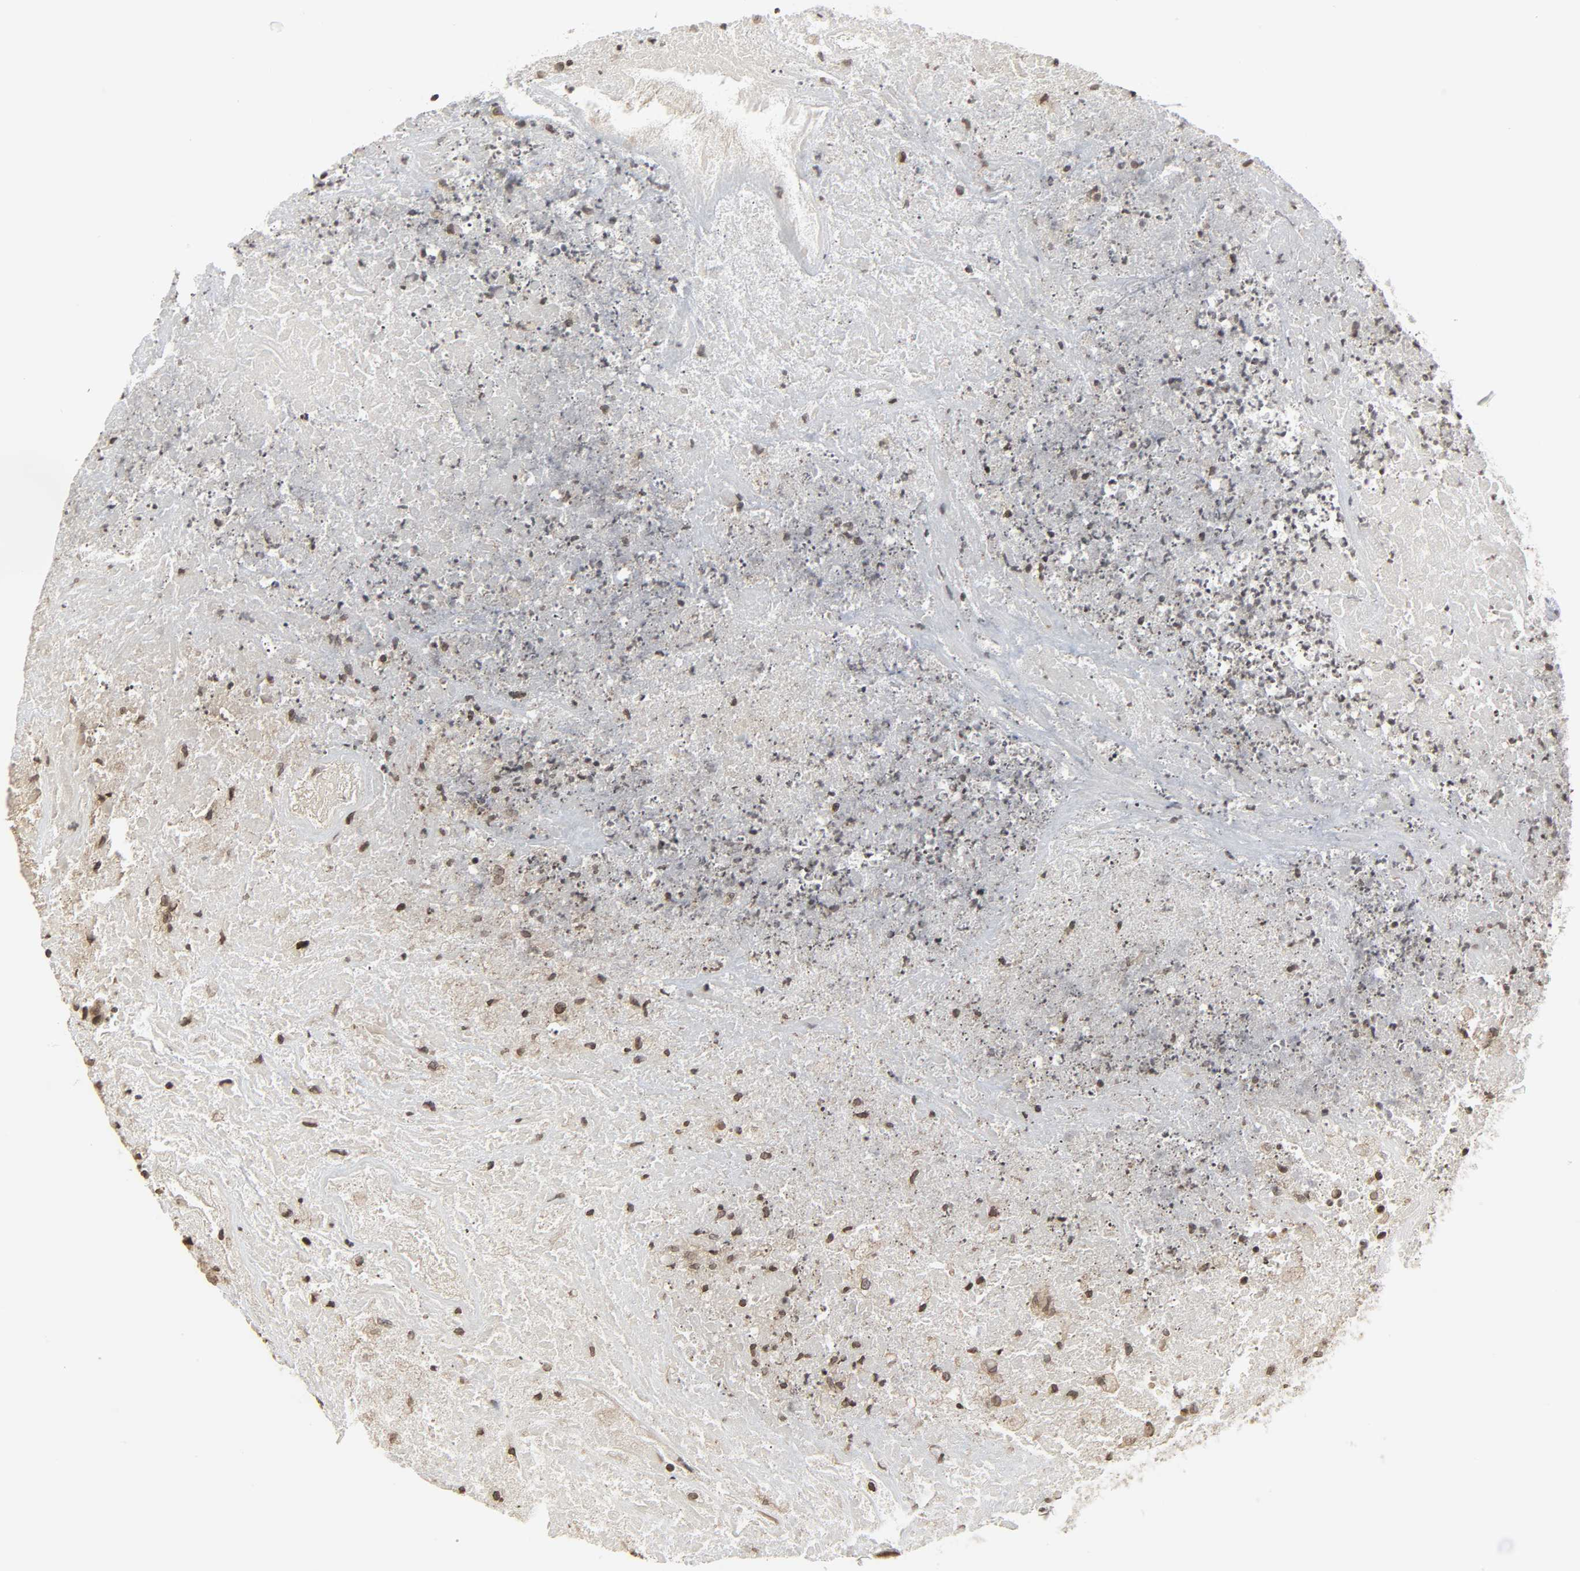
{"staining": {"intensity": "moderate", "quantity": "<25%", "location": "nuclear"}, "tissue": "testis cancer", "cell_type": "Tumor cells", "image_type": "cancer", "snomed": [{"axis": "morphology", "description": "Necrosis, NOS"}, {"axis": "morphology", "description": "Carcinoma, Embryonal, NOS"}, {"axis": "topography", "description": "Testis"}], "caption": "The image demonstrates a brown stain indicating the presence of a protein in the nuclear of tumor cells in embryonal carcinoma (testis).", "gene": "XRCC1", "patient": {"sex": "male", "age": 19}}